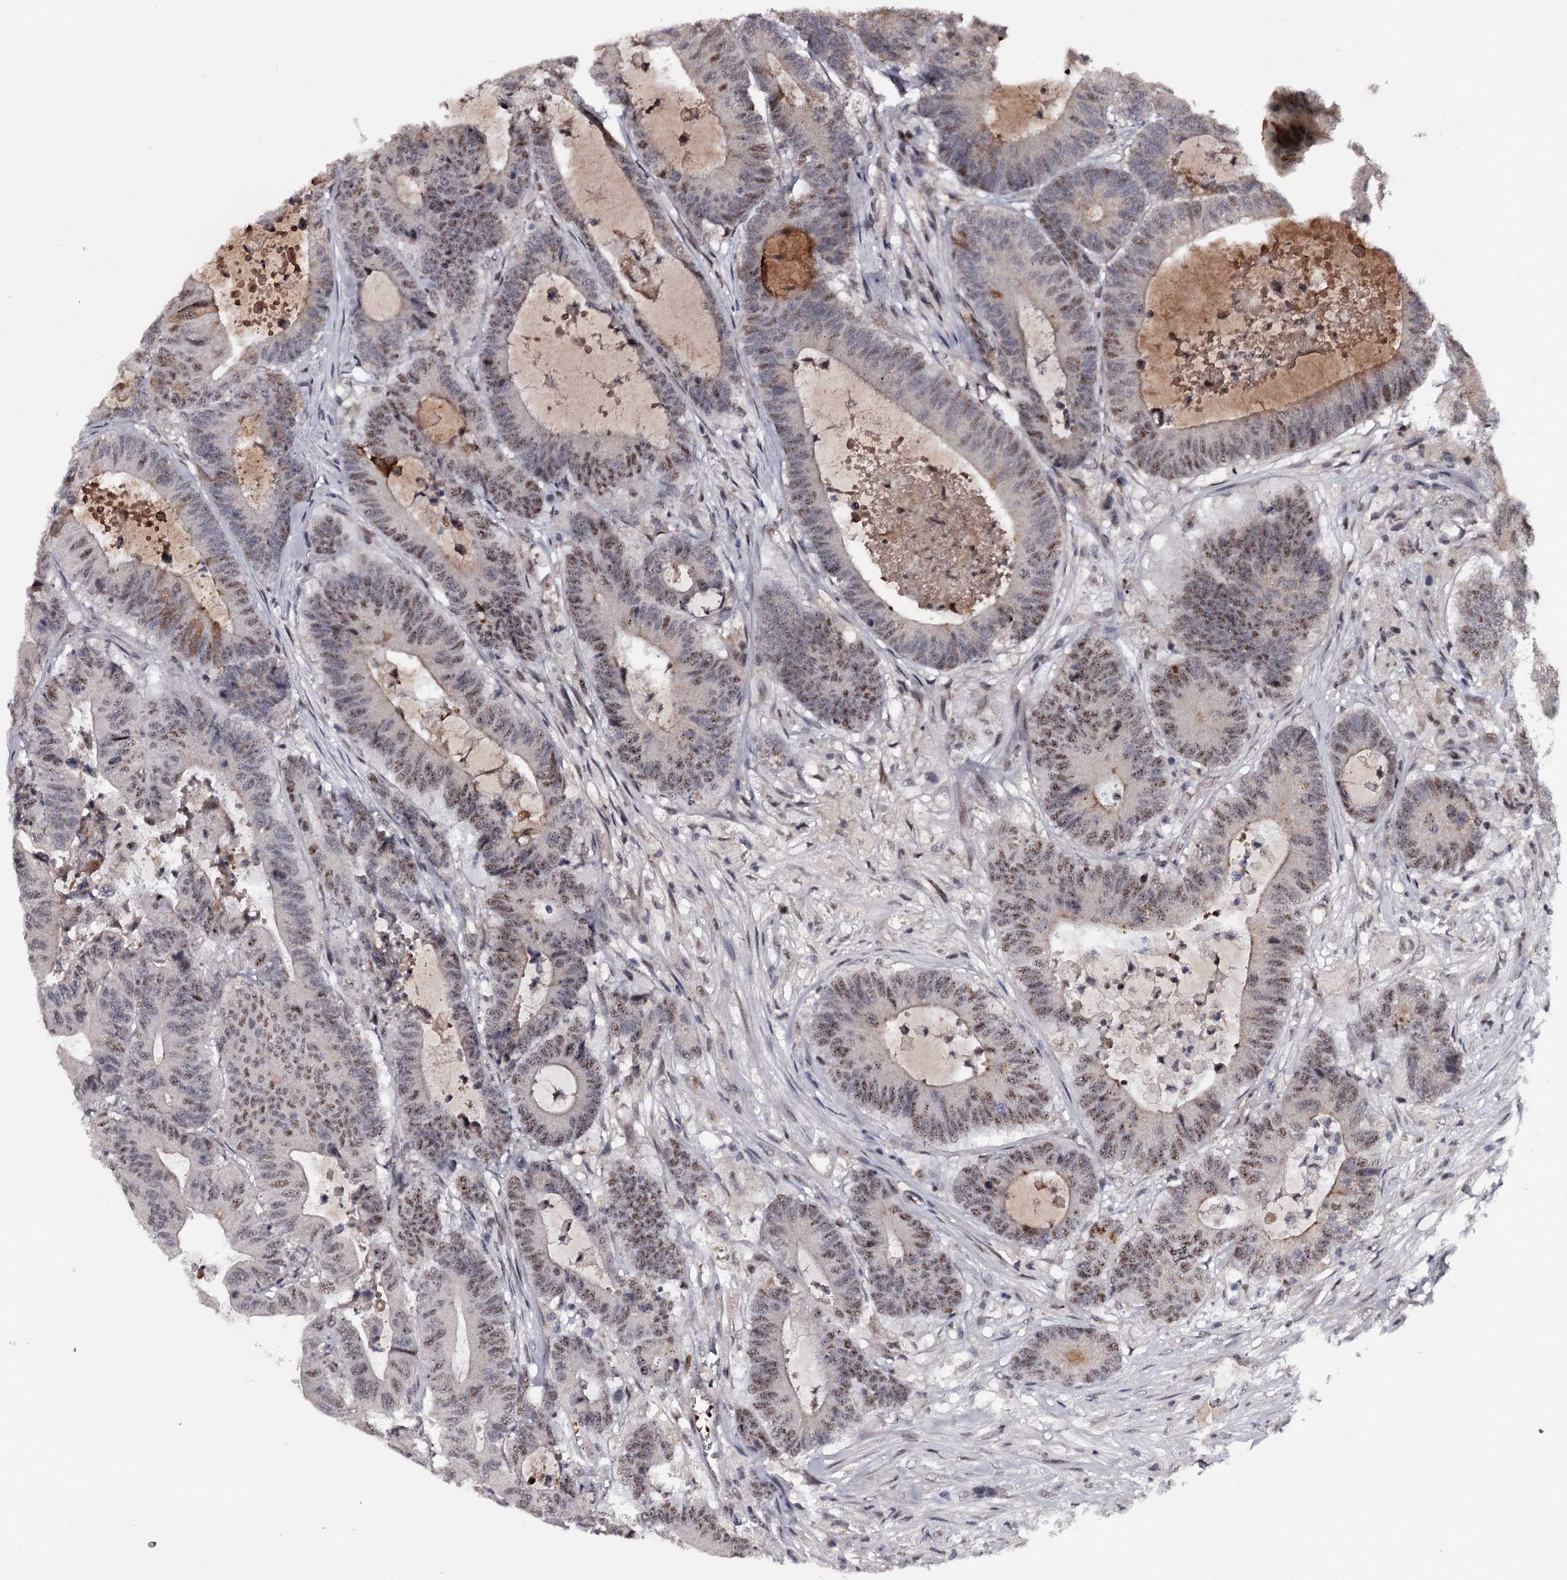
{"staining": {"intensity": "moderate", "quantity": "25%-75%", "location": "nuclear"}, "tissue": "colorectal cancer", "cell_type": "Tumor cells", "image_type": "cancer", "snomed": [{"axis": "morphology", "description": "Adenocarcinoma, NOS"}, {"axis": "topography", "description": "Colon"}], "caption": "The histopathology image displays immunohistochemical staining of adenocarcinoma (colorectal). There is moderate nuclear staining is appreciated in approximately 25%-75% of tumor cells.", "gene": "RNF44", "patient": {"sex": "female", "age": 84}}